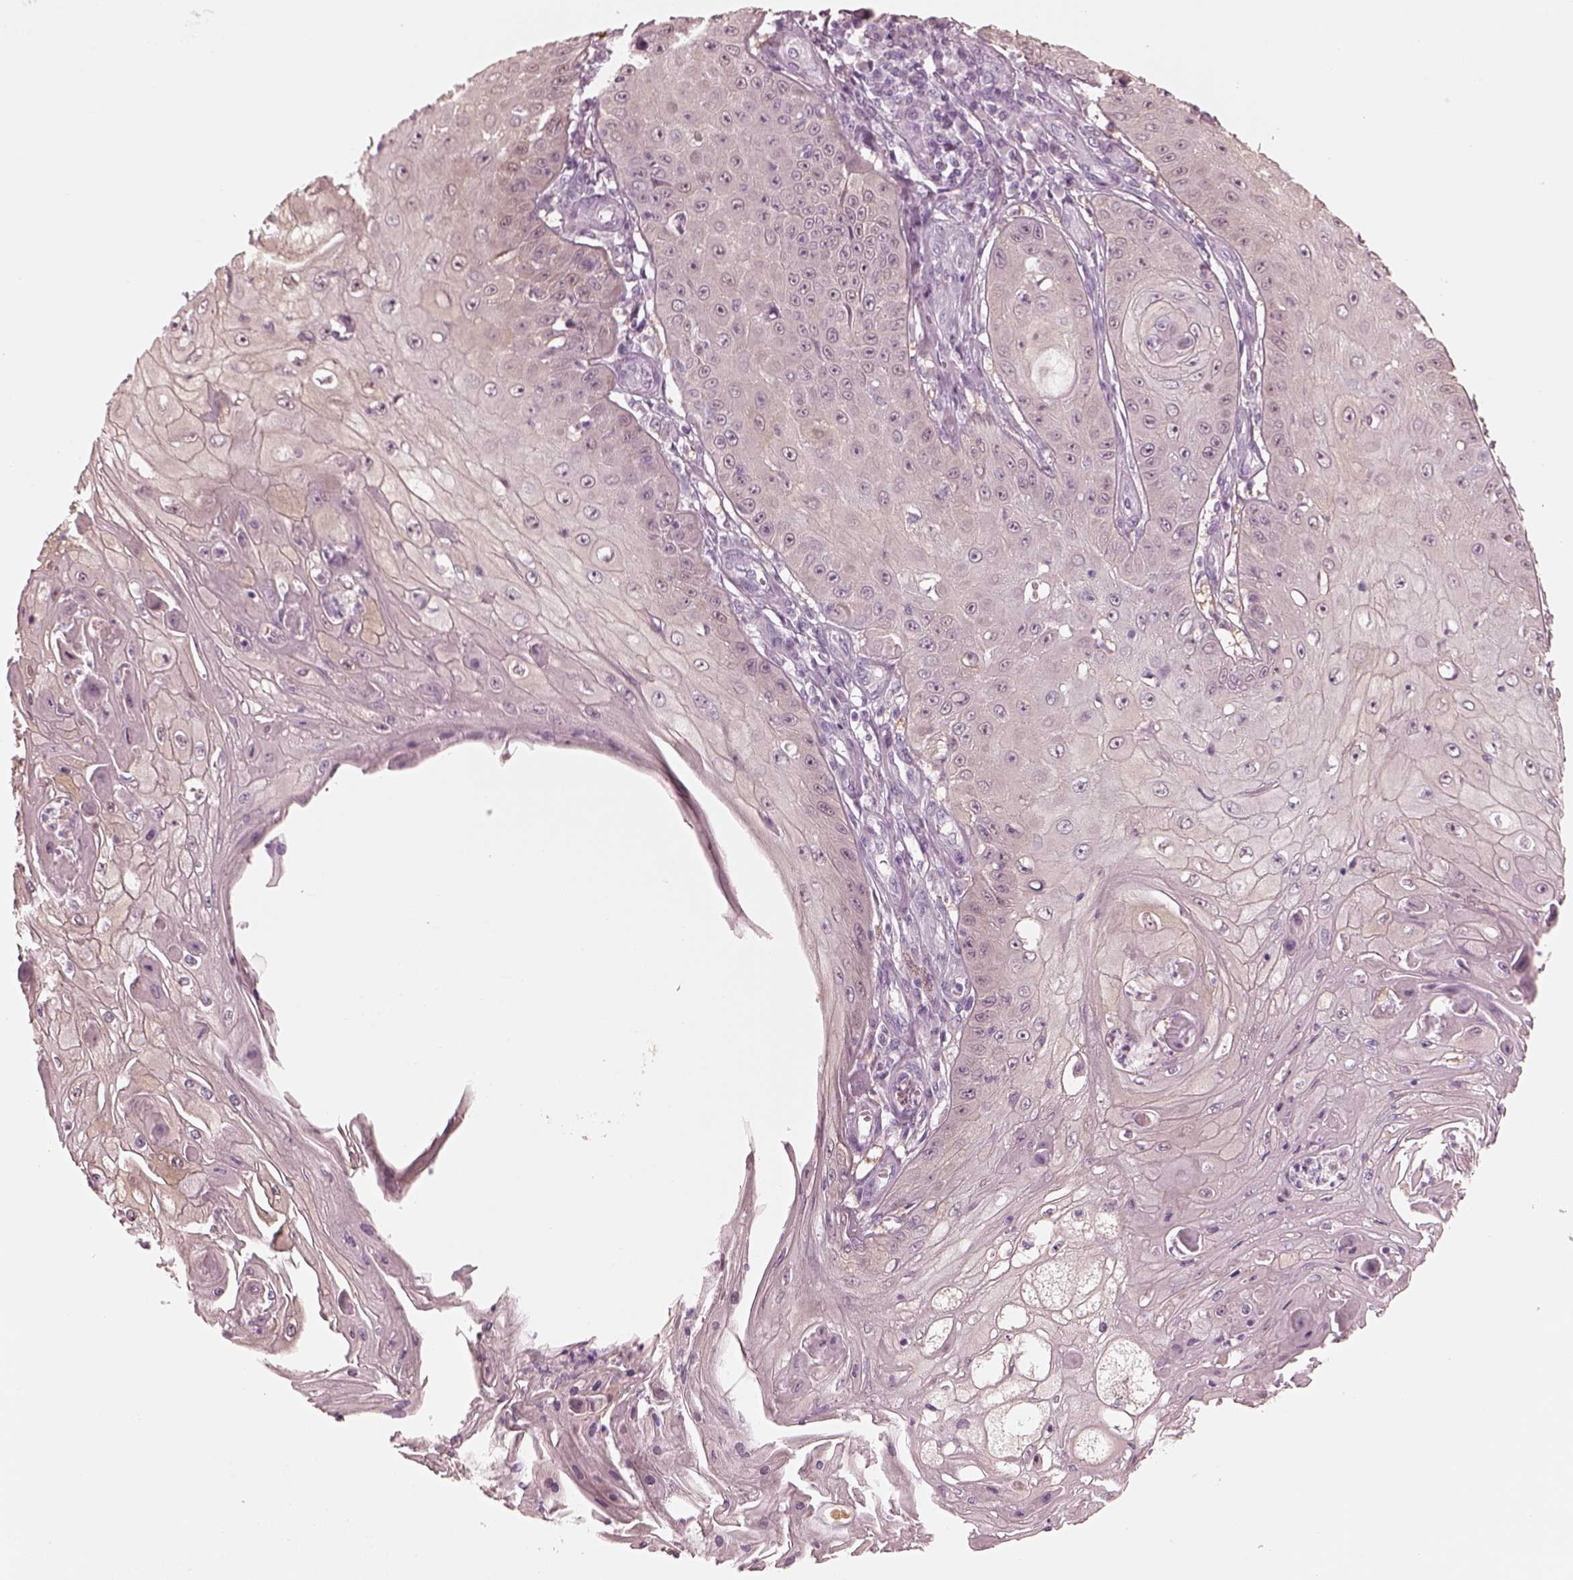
{"staining": {"intensity": "negative", "quantity": "none", "location": "none"}, "tissue": "skin cancer", "cell_type": "Tumor cells", "image_type": "cancer", "snomed": [{"axis": "morphology", "description": "Squamous cell carcinoma, NOS"}, {"axis": "topography", "description": "Skin"}], "caption": "A photomicrograph of squamous cell carcinoma (skin) stained for a protein exhibits no brown staining in tumor cells.", "gene": "C2orf81", "patient": {"sex": "male", "age": 70}}